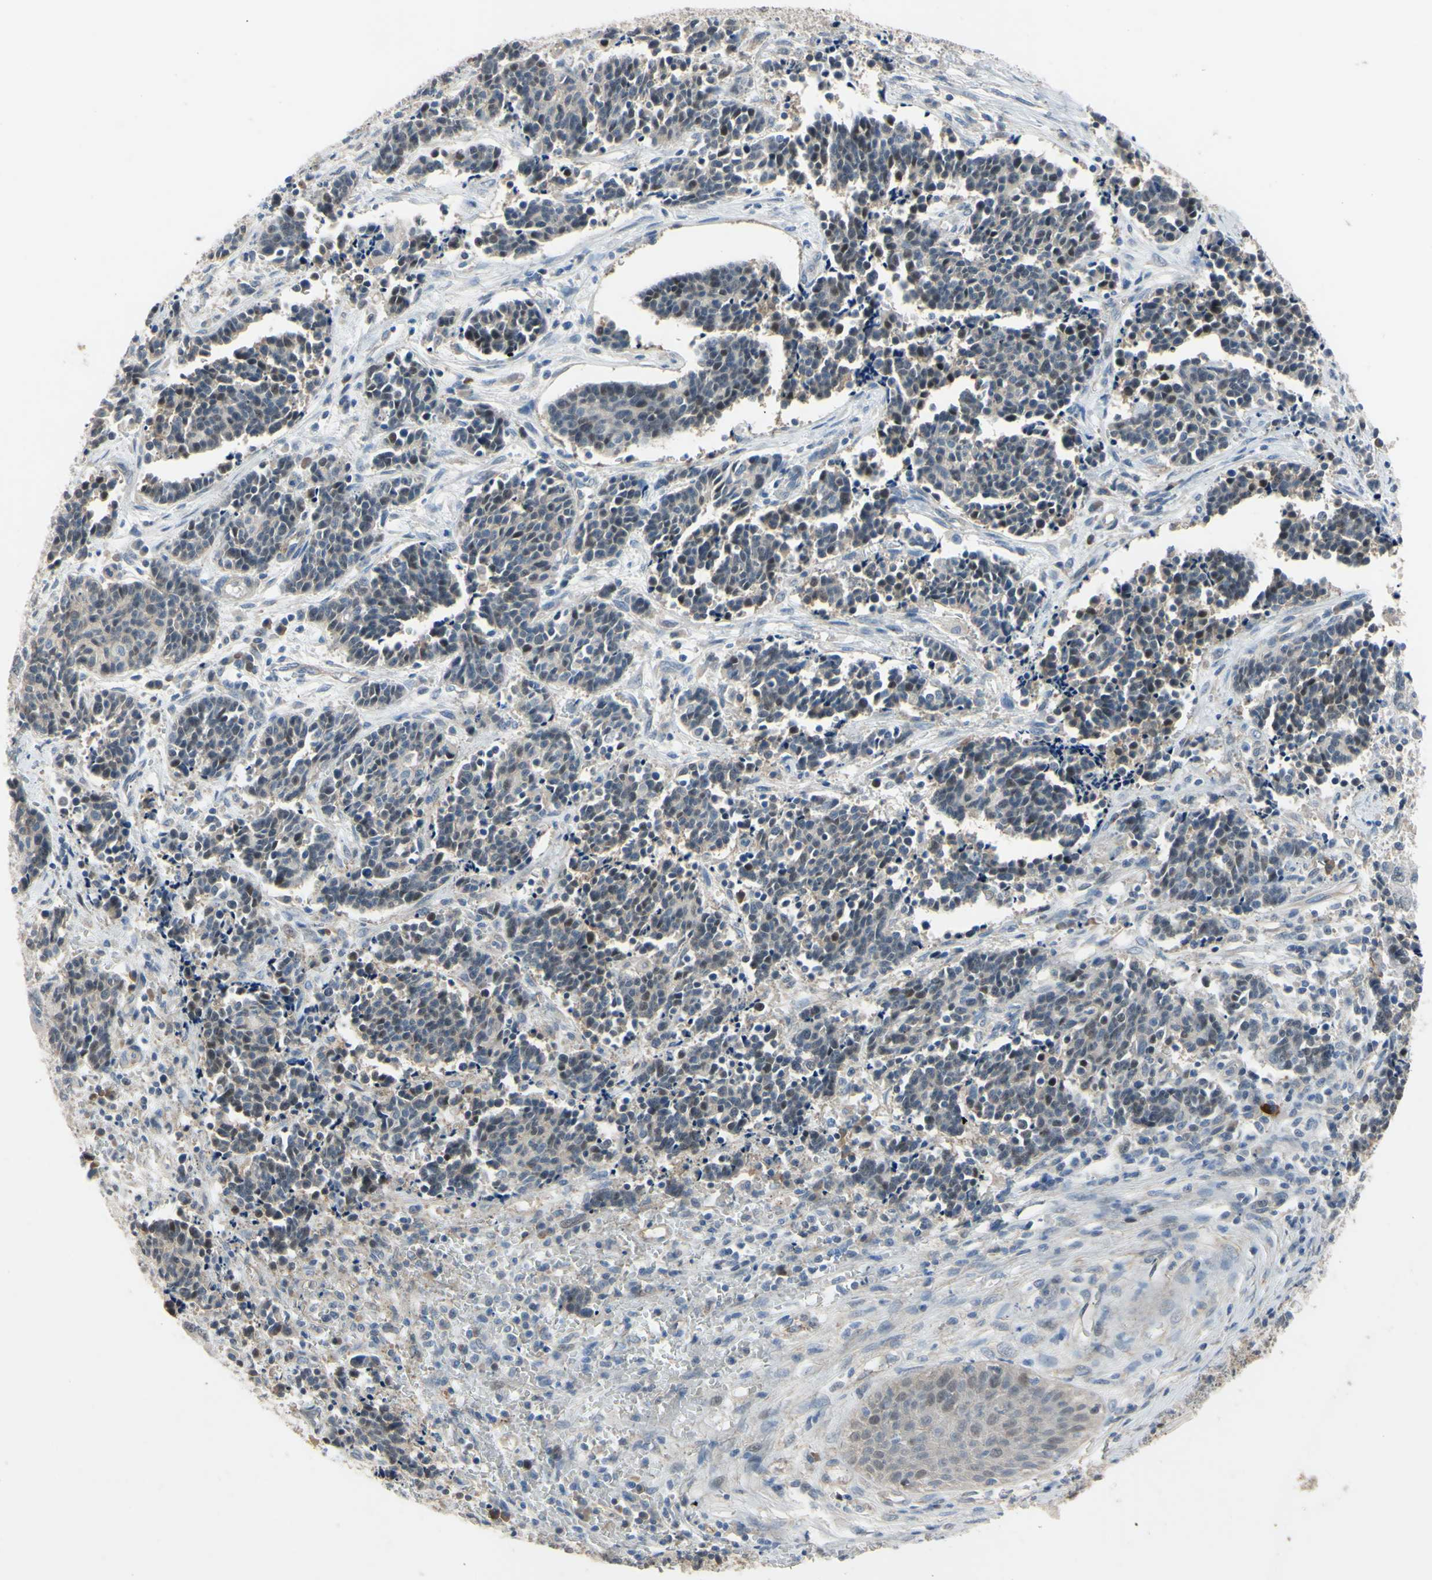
{"staining": {"intensity": "weak", "quantity": "<25%", "location": "nuclear"}, "tissue": "cervical cancer", "cell_type": "Tumor cells", "image_type": "cancer", "snomed": [{"axis": "morphology", "description": "Squamous cell carcinoma, NOS"}, {"axis": "topography", "description": "Cervix"}], "caption": "This is a histopathology image of immunohistochemistry (IHC) staining of cervical squamous cell carcinoma, which shows no expression in tumor cells.", "gene": "LHX9", "patient": {"sex": "female", "age": 35}}